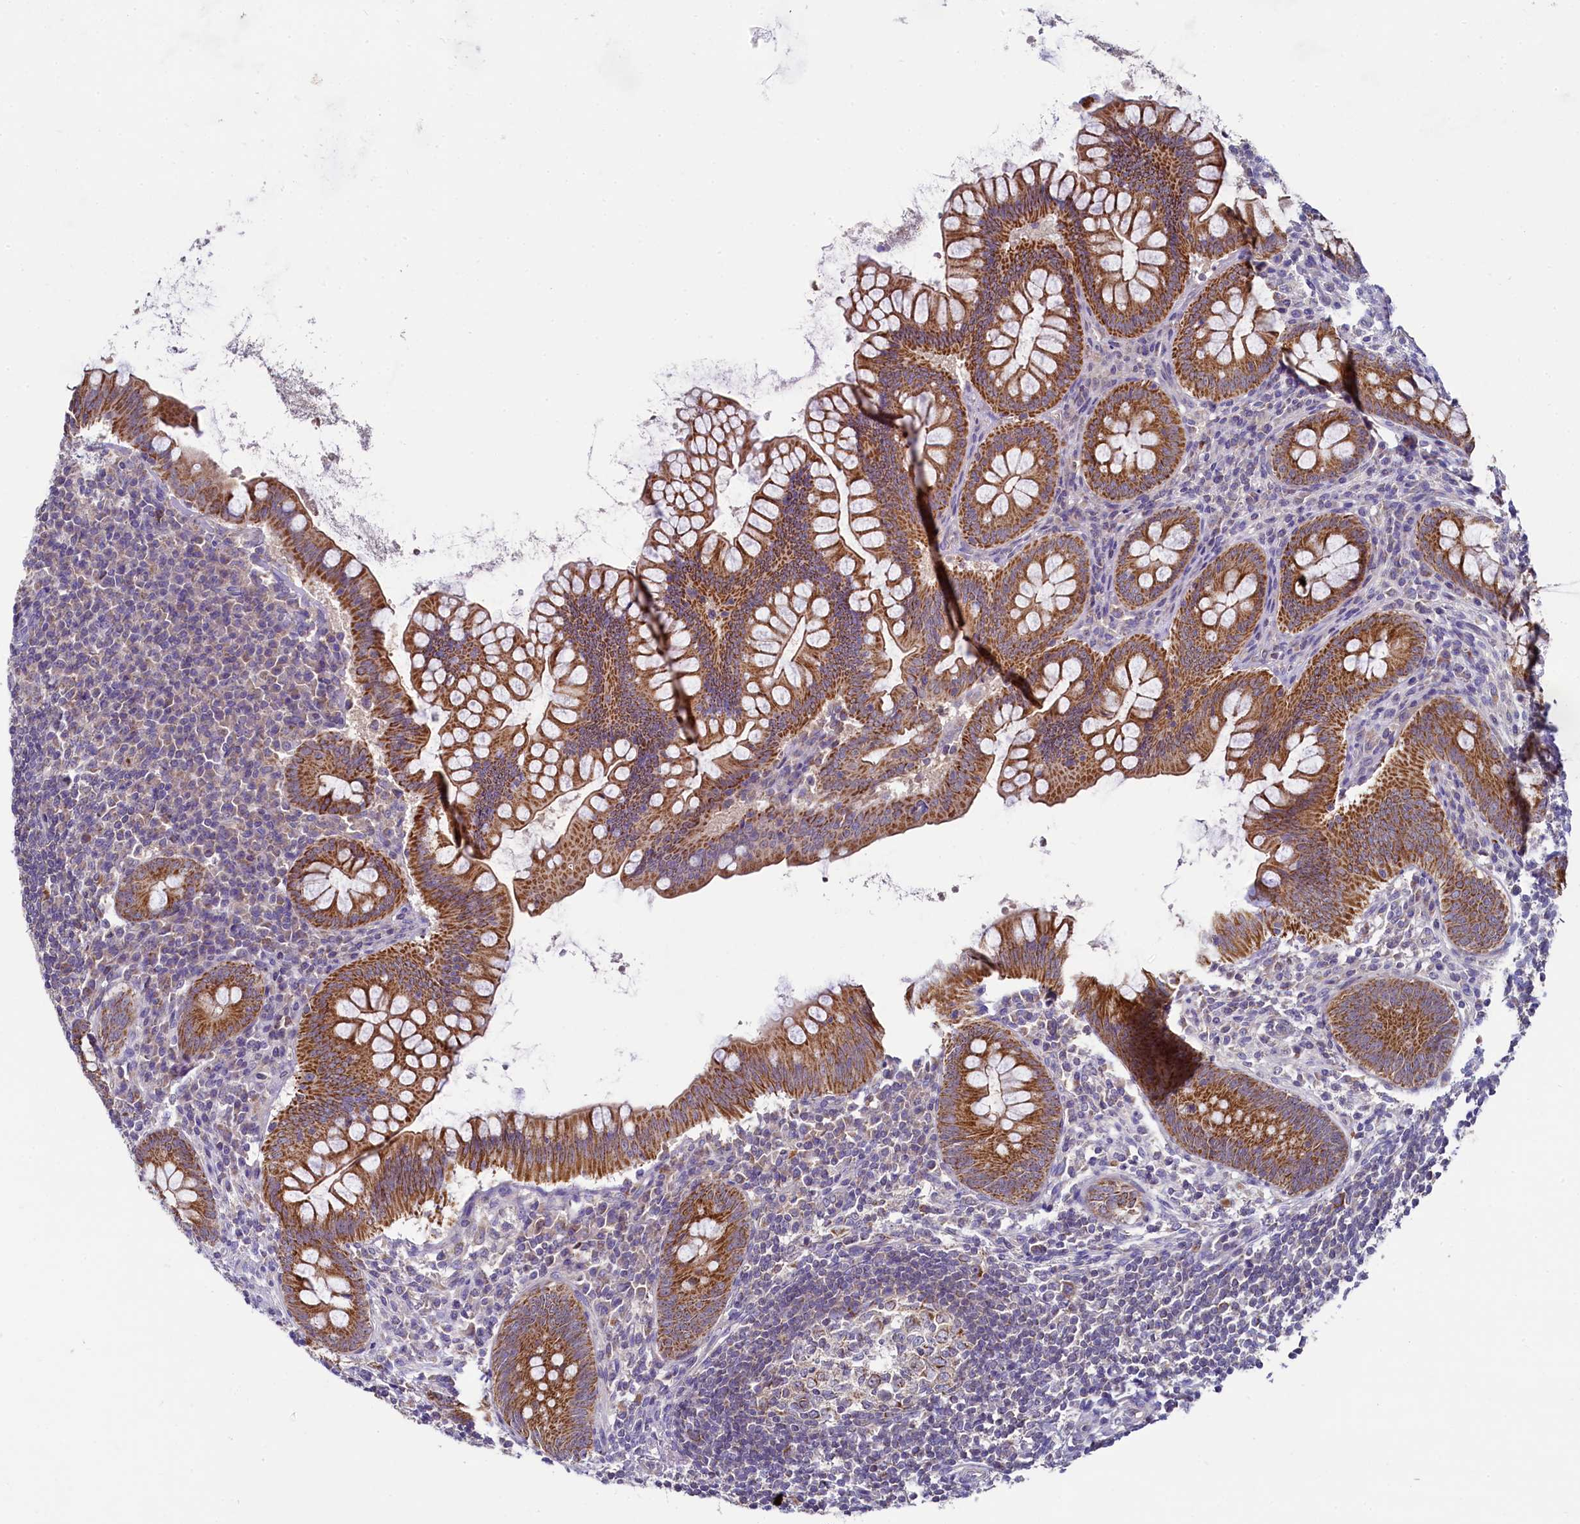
{"staining": {"intensity": "strong", "quantity": ">75%", "location": "cytoplasmic/membranous"}, "tissue": "appendix", "cell_type": "Glandular cells", "image_type": "normal", "snomed": [{"axis": "morphology", "description": "Normal tissue, NOS"}, {"axis": "topography", "description": "Appendix"}], "caption": "A brown stain shows strong cytoplasmic/membranous positivity of a protein in glandular cells of unremarkable appendix.", "gene": "MRPL57", "patient": {"sex": "female", "age": 33}}